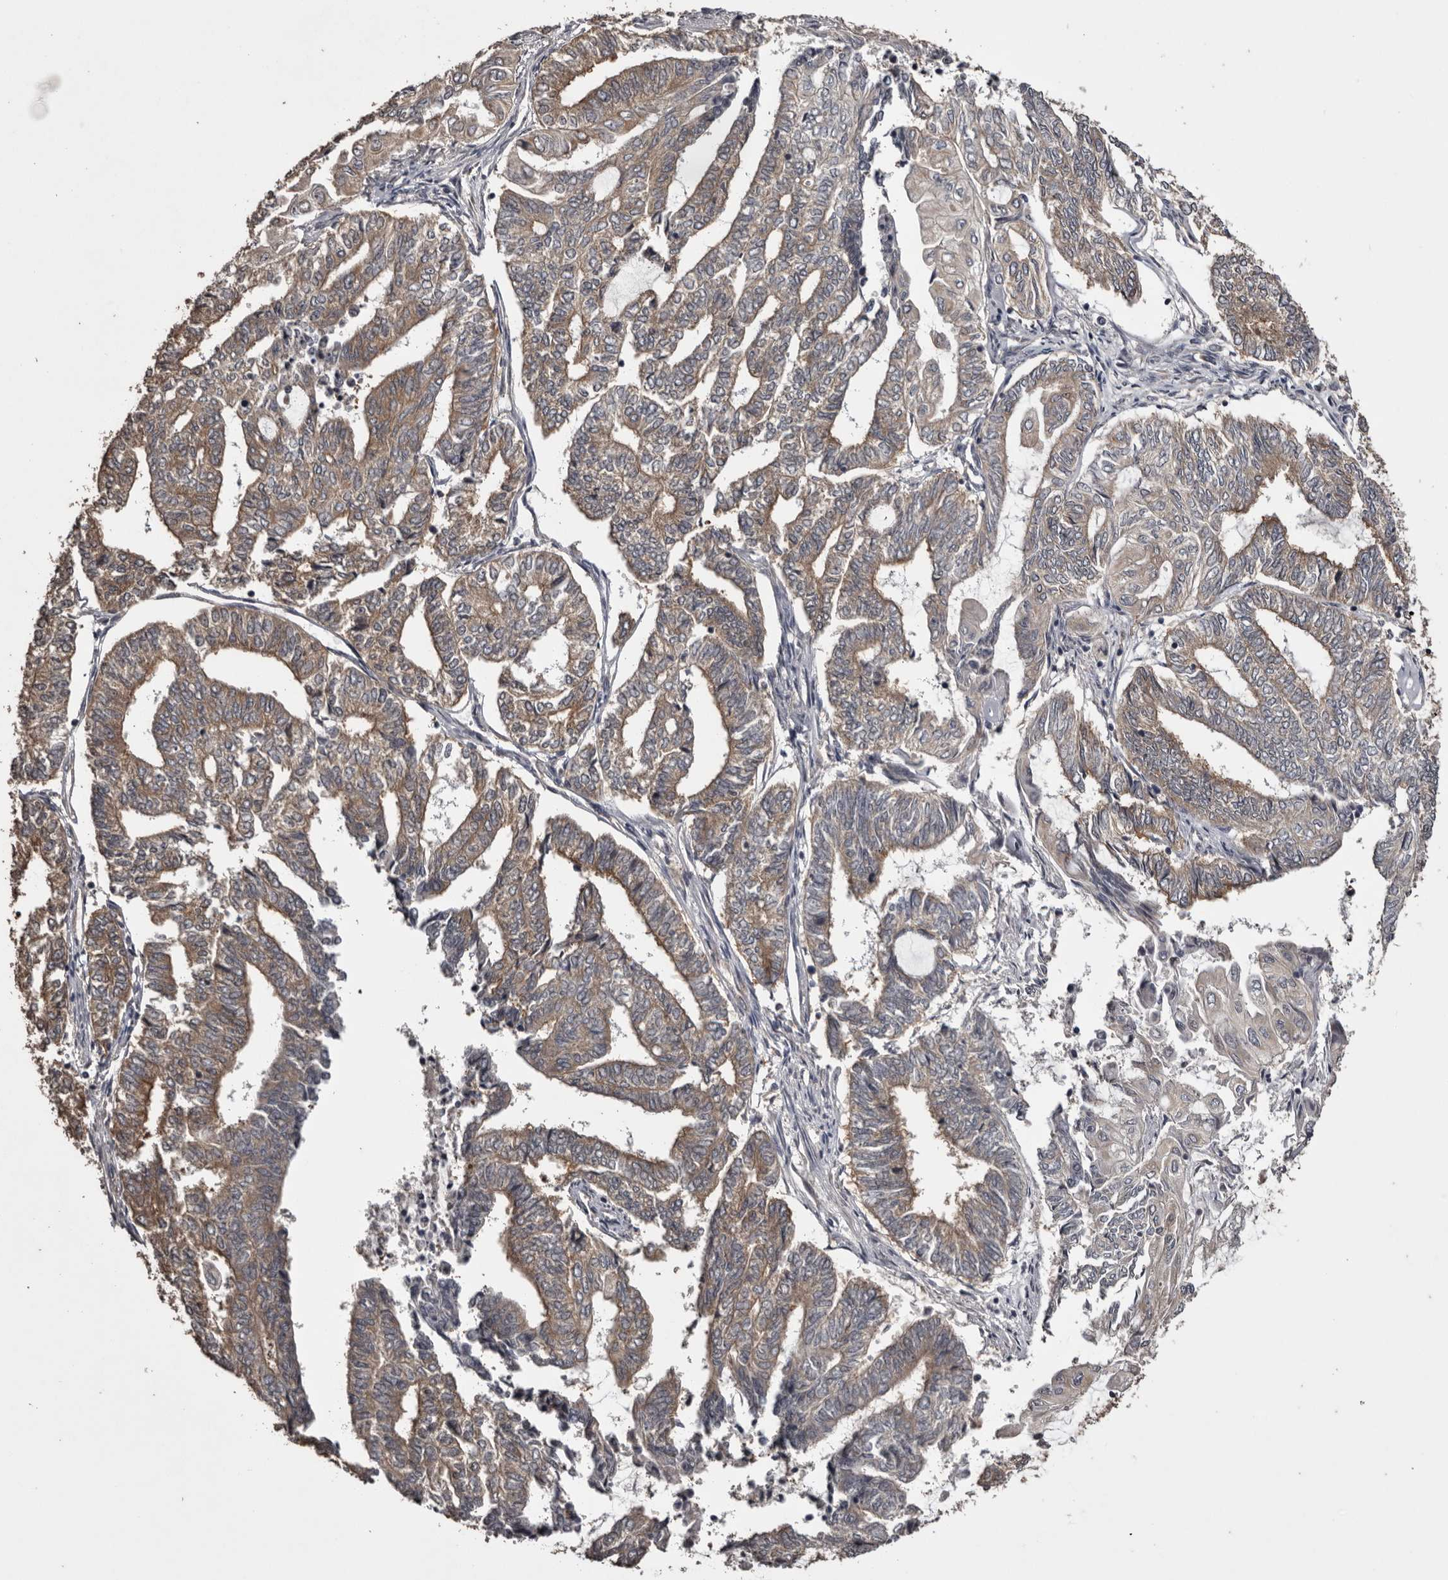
{"staining": {"intensity": "moderate", "quantity": ">75%", "location": "cytoplasmic/membranous"}, "tissue": "endometrial cancer", "cell_type": "Tumor cells", "image_type": "cancer", "snomed": [{"axis": "morphology", "description": "Adenocarcinoma, NOS"}, {"axis": "topography", "description": "Uterus"}, {"axis": "topography", "description": "Endometrium"}], "caption": "Immunohistochemical staining of human endometrial cancer (adenocarcinoma) shows moderate cytoplasmic/membranous protein expression in about >75% of tumor cells. Nuclei are stained in blue.", "gene": "DARS1", "patient": {"sex": "female", "age": 70}}